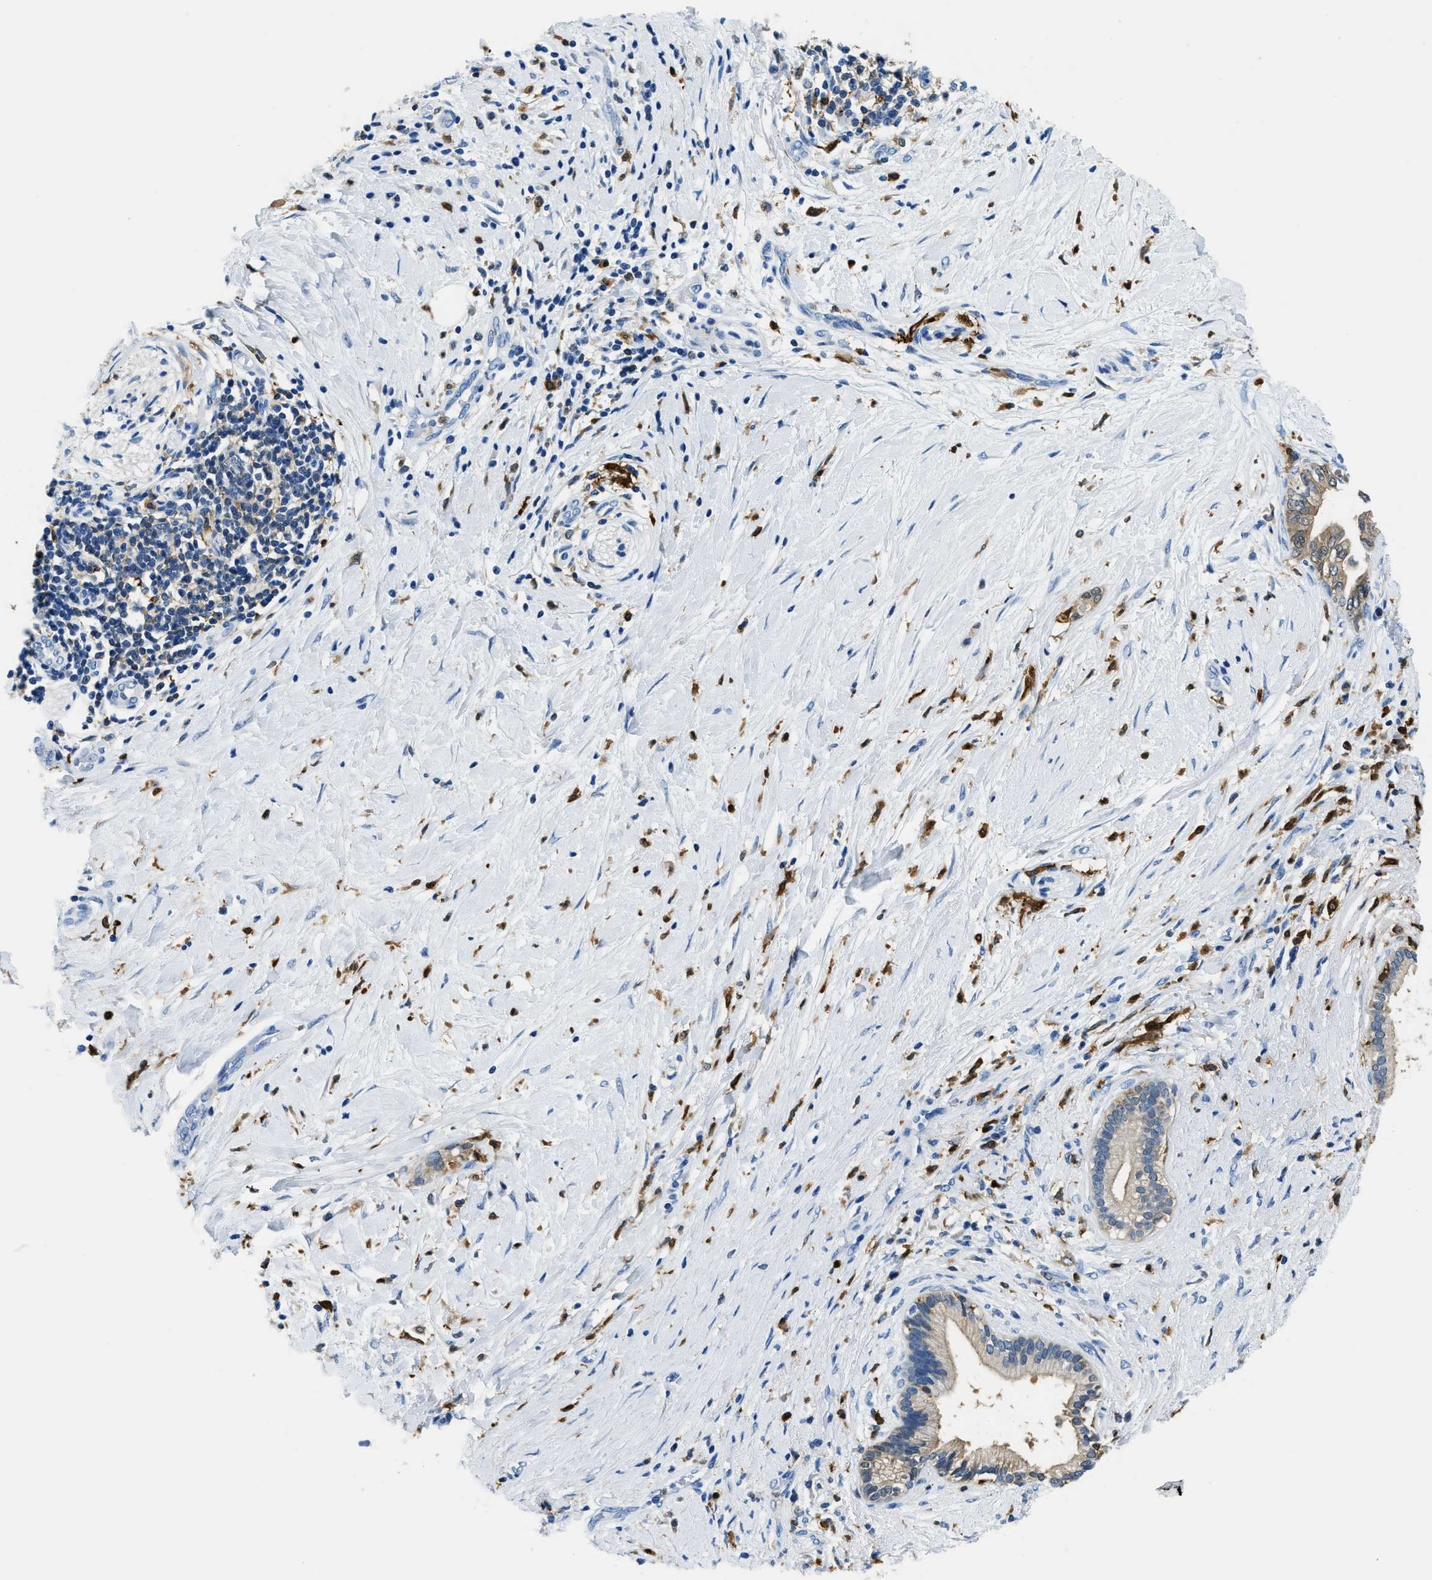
{"staining": {"intensity": "weak", "quantity": "<25%", "location": "cytoplasmic/membranous"}, "tissue": "pancreatic cancer", "cell_type": "Tumor cells", "image_type": "cancer", "snomed": [{"axis": "morphology", "description": "Adenocarcinoma, NOS"}, {"axis": "topography", "description": "Pancreas"}], "caption": "The micrograph exhibits no staining of tumor cells in pancreatic cancer (adenocarcinoma).", "gene": "CAPG", "patient": {"sex": "female", "age": 60}}